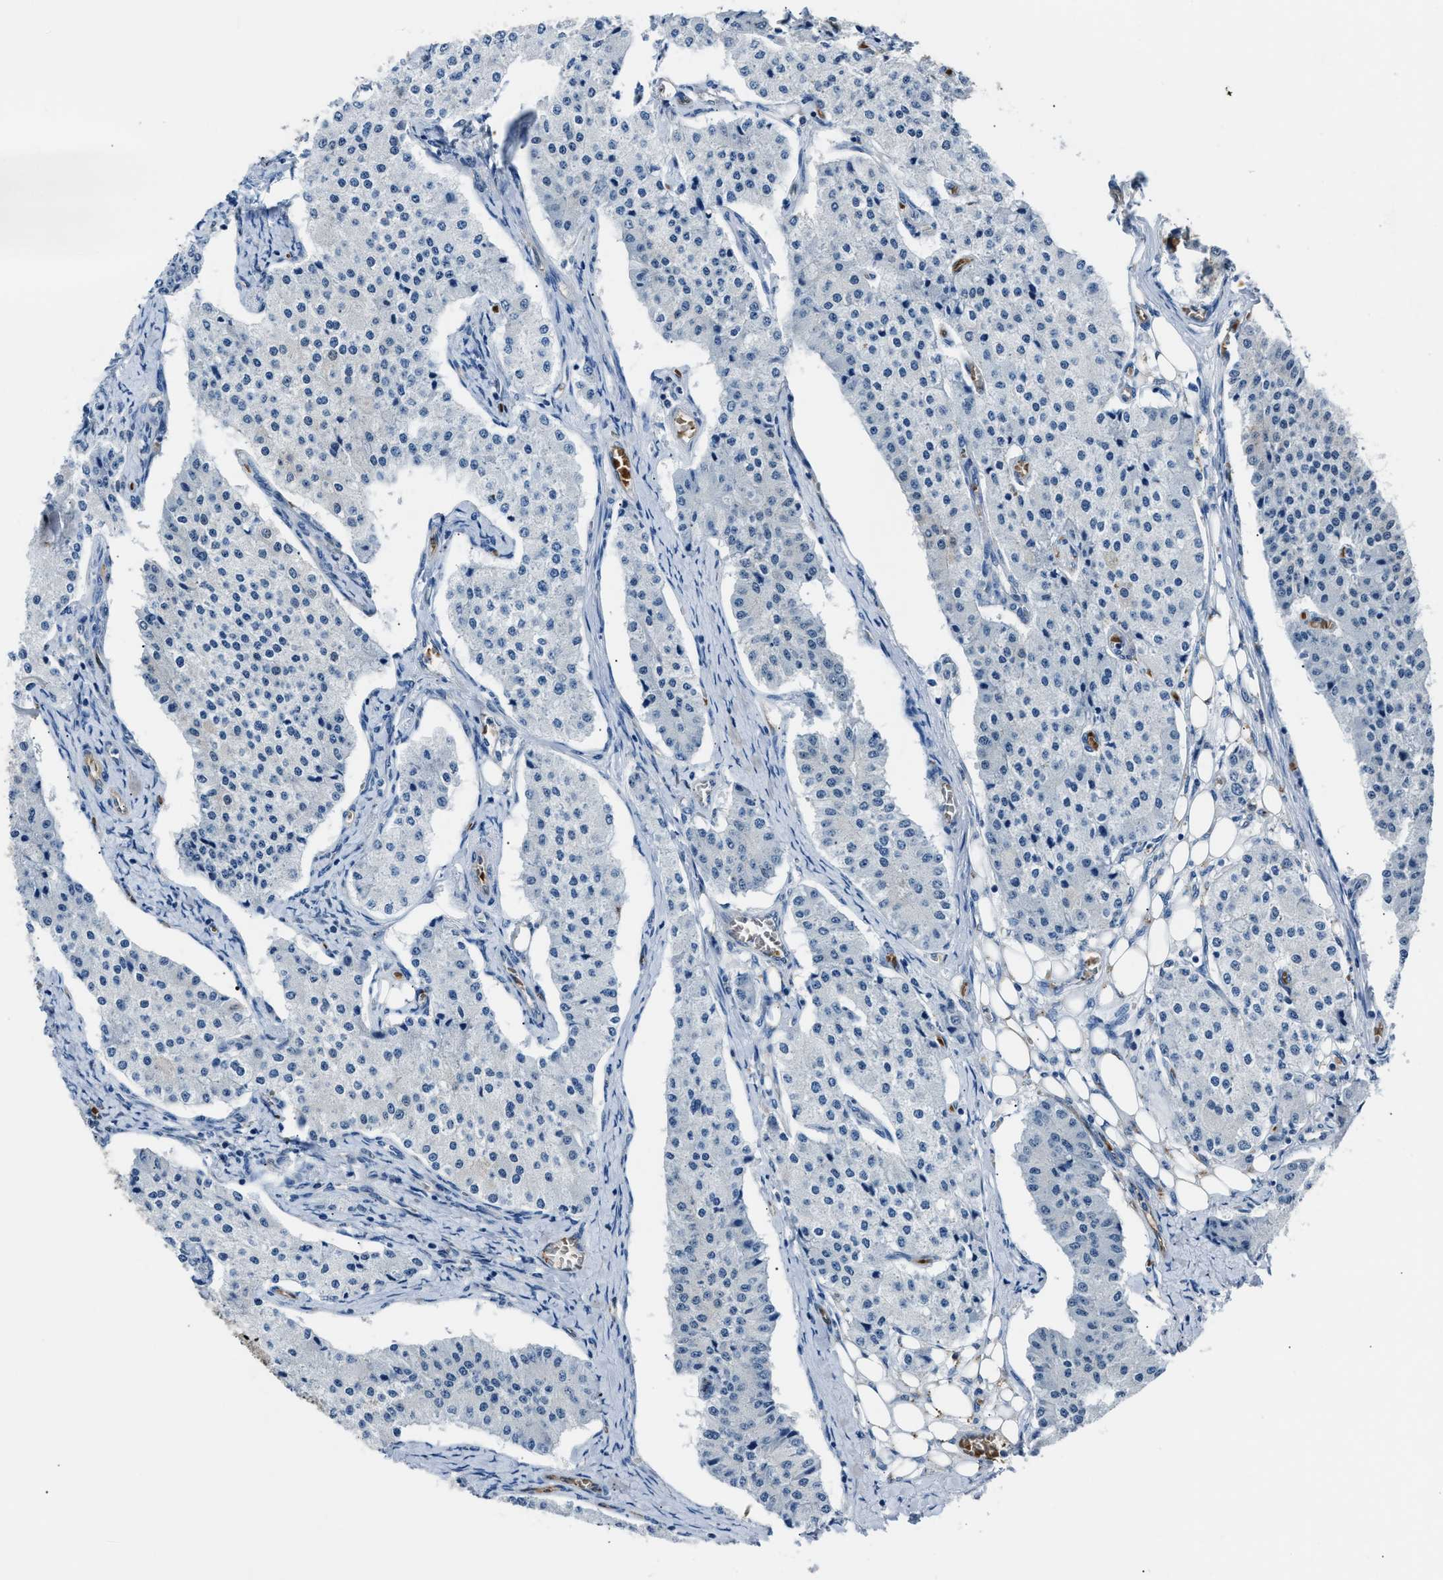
{"staining": {"intensity": "negative", "quantity": "none", "location": "none"}, "tissue": "carcinoid", "cell_type": "Tumor cells", "image_type": "cancer", "snomed": [{"axis": "morphology", "description": "Carcinoid, malignant, NOS"}, {"axis": "topography", "description": "Colon"}], "caption": "A high-resolution image shows IHC staining of carcinoid (malignant), which demonstrates no significant staining in tumor cells.", "gene": "PPA1", "patient": {"sex": "female", "age": 52}}